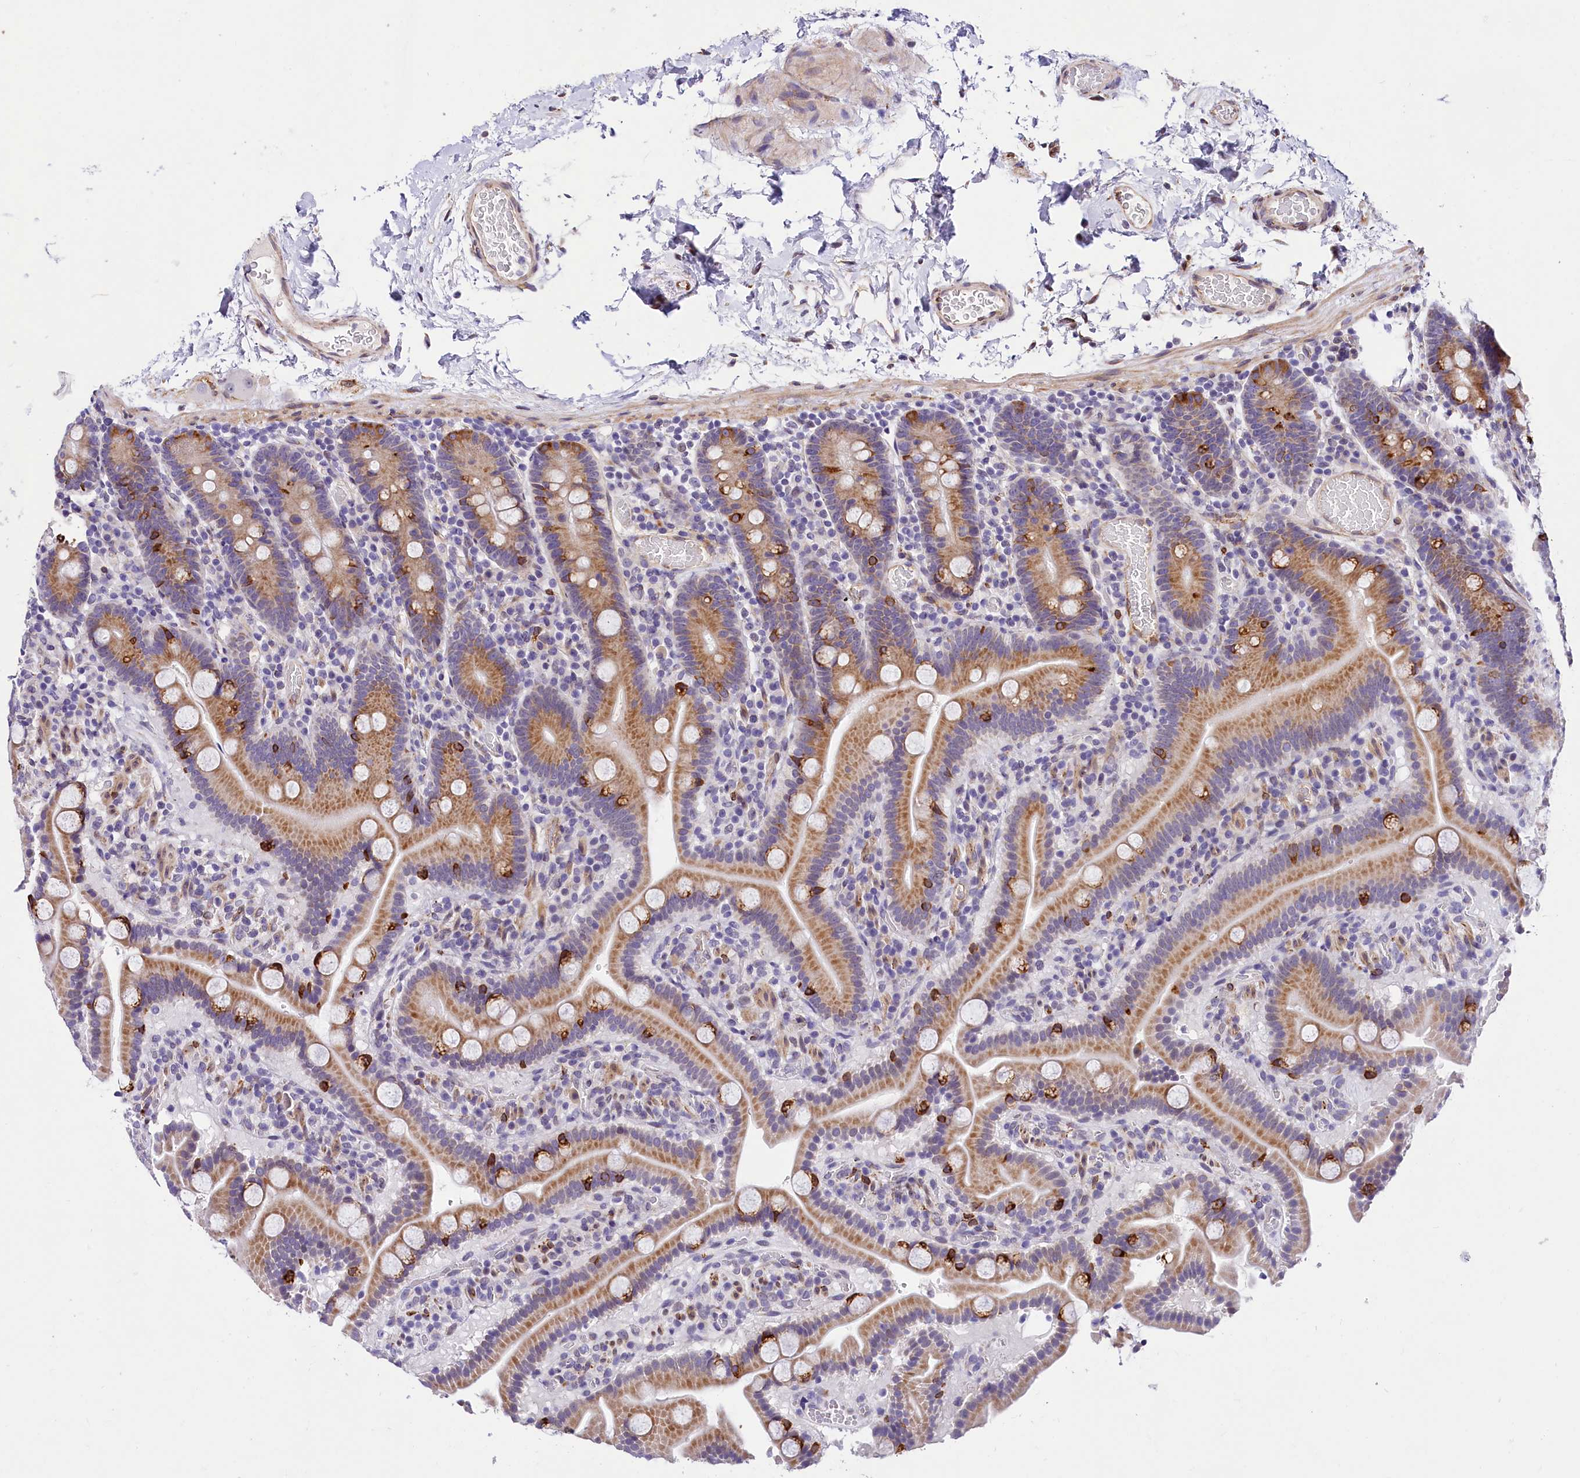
{"staining": {"intensity": "moderate", "quantity": ">75%", "location": "cytoplasmic/membranous"}, "tissue": "duodenum", "cell_type": "Glandular cells", "image_type": "normal", "snomed": [{"axis": "morphology", "description": "Normal tissue, NOS"}, {"axis": "topography", "description": "Duodenum"}], "caption": "Normal duodenum demonstrates moderate cytoplasmic/membranous expression in about >75% of glandular cells, visualized by immunohistochemistry.", "gene": "ITGA1", "patient": {"sex": "male", "age": 55}}